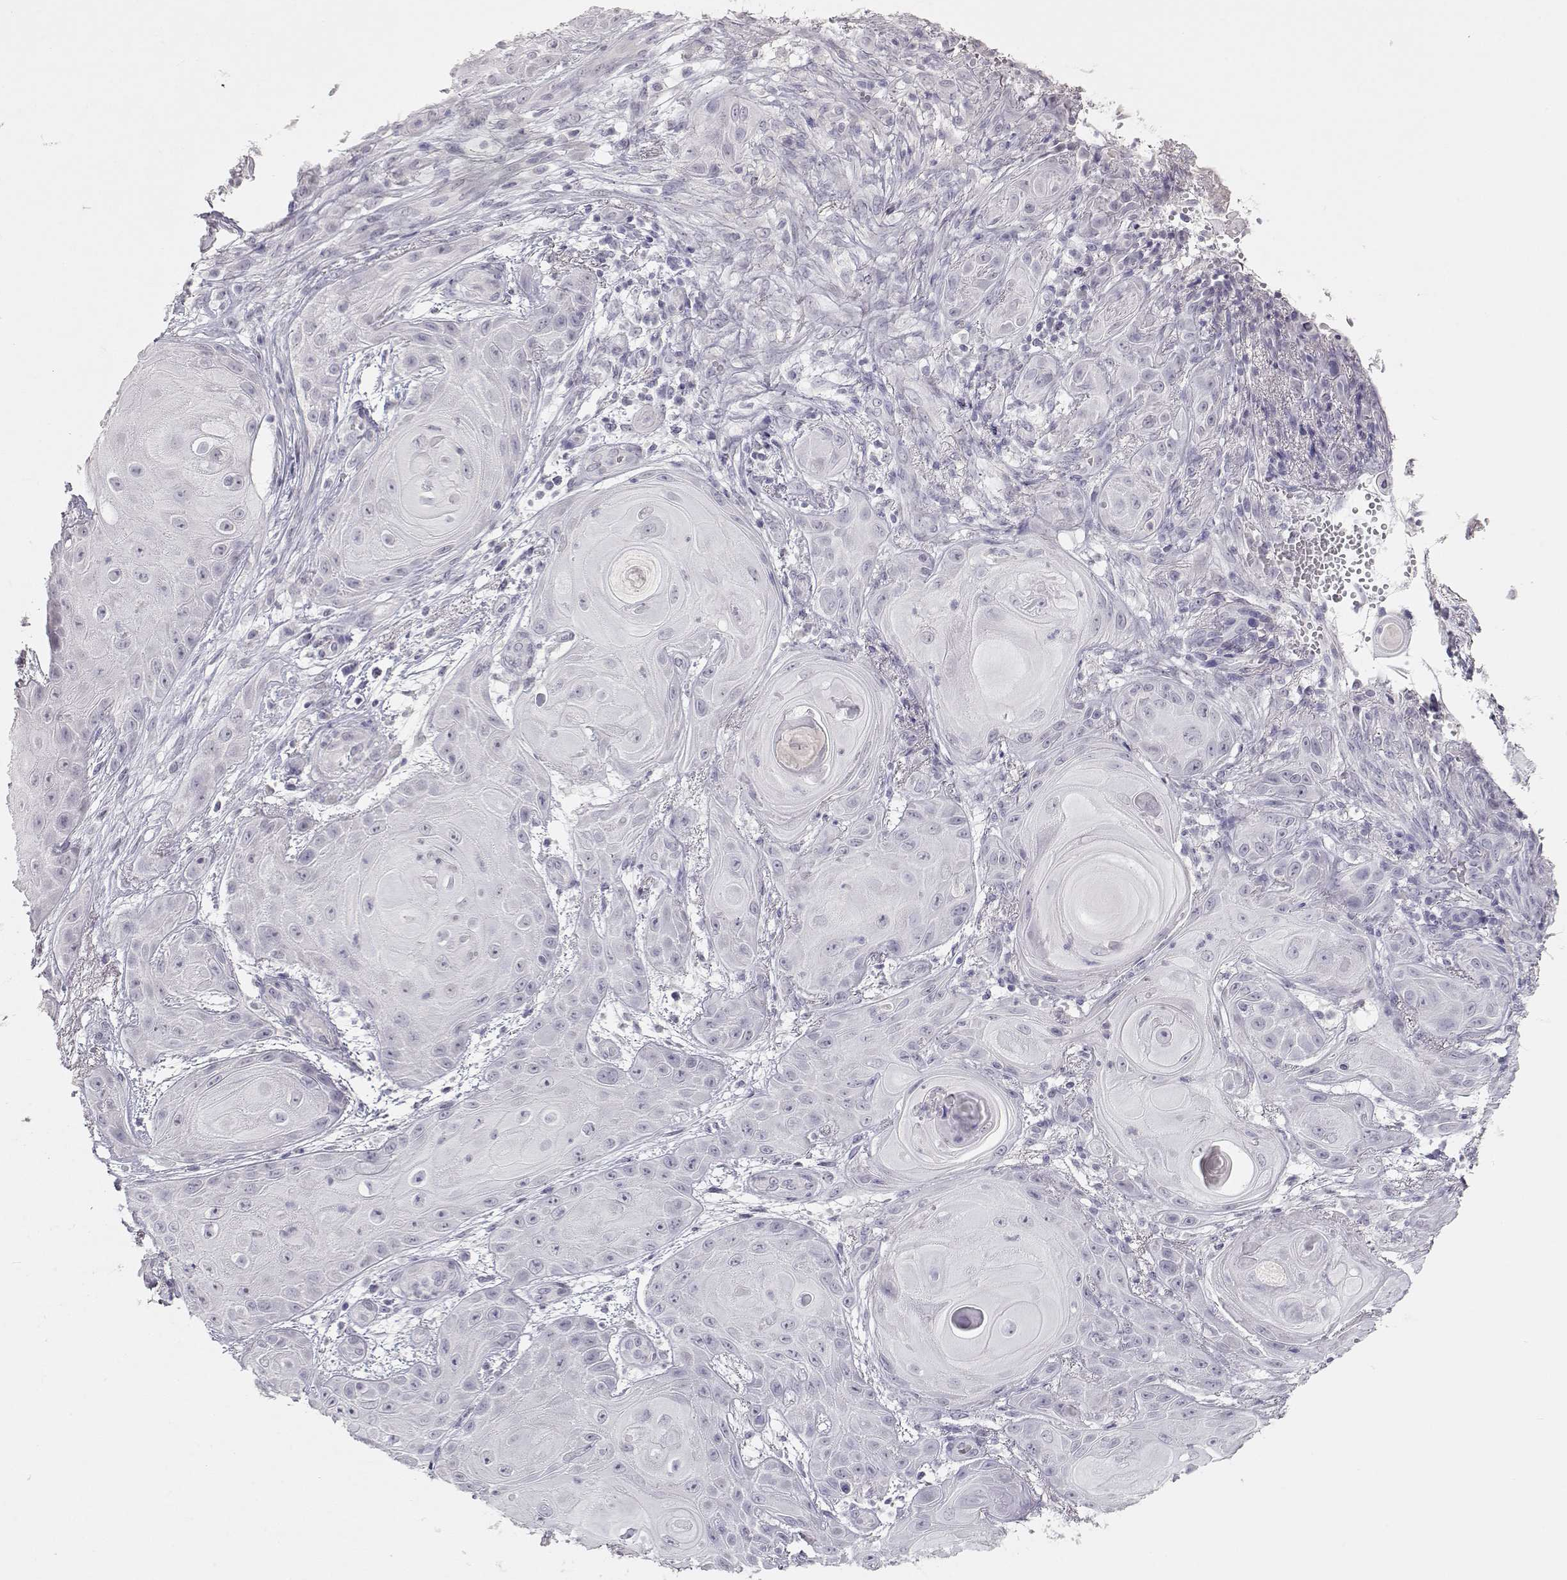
{"staining": {"intensity": "negative", "quantity": "none", "location": "none"}, "tissue": "skin cancer", "cell_type": "Tumor cells", "image_type": "cancer", "snomed": [{"axis": "morphology", "description": "Squamous cell carcinoma, NOS"}, {"axis": "topography", "description": "Skin"}], "caption": "Immunohistochemistry micrograph of neoplastic tissue: human skin cancer (squamous cell carcinoma) stained with DAB (3,3'-diaminobenzidine) displays no significant protein expression in tumor cells.", "gene": "TKTL1", "patient": {"sex": "male", "age": 62}}